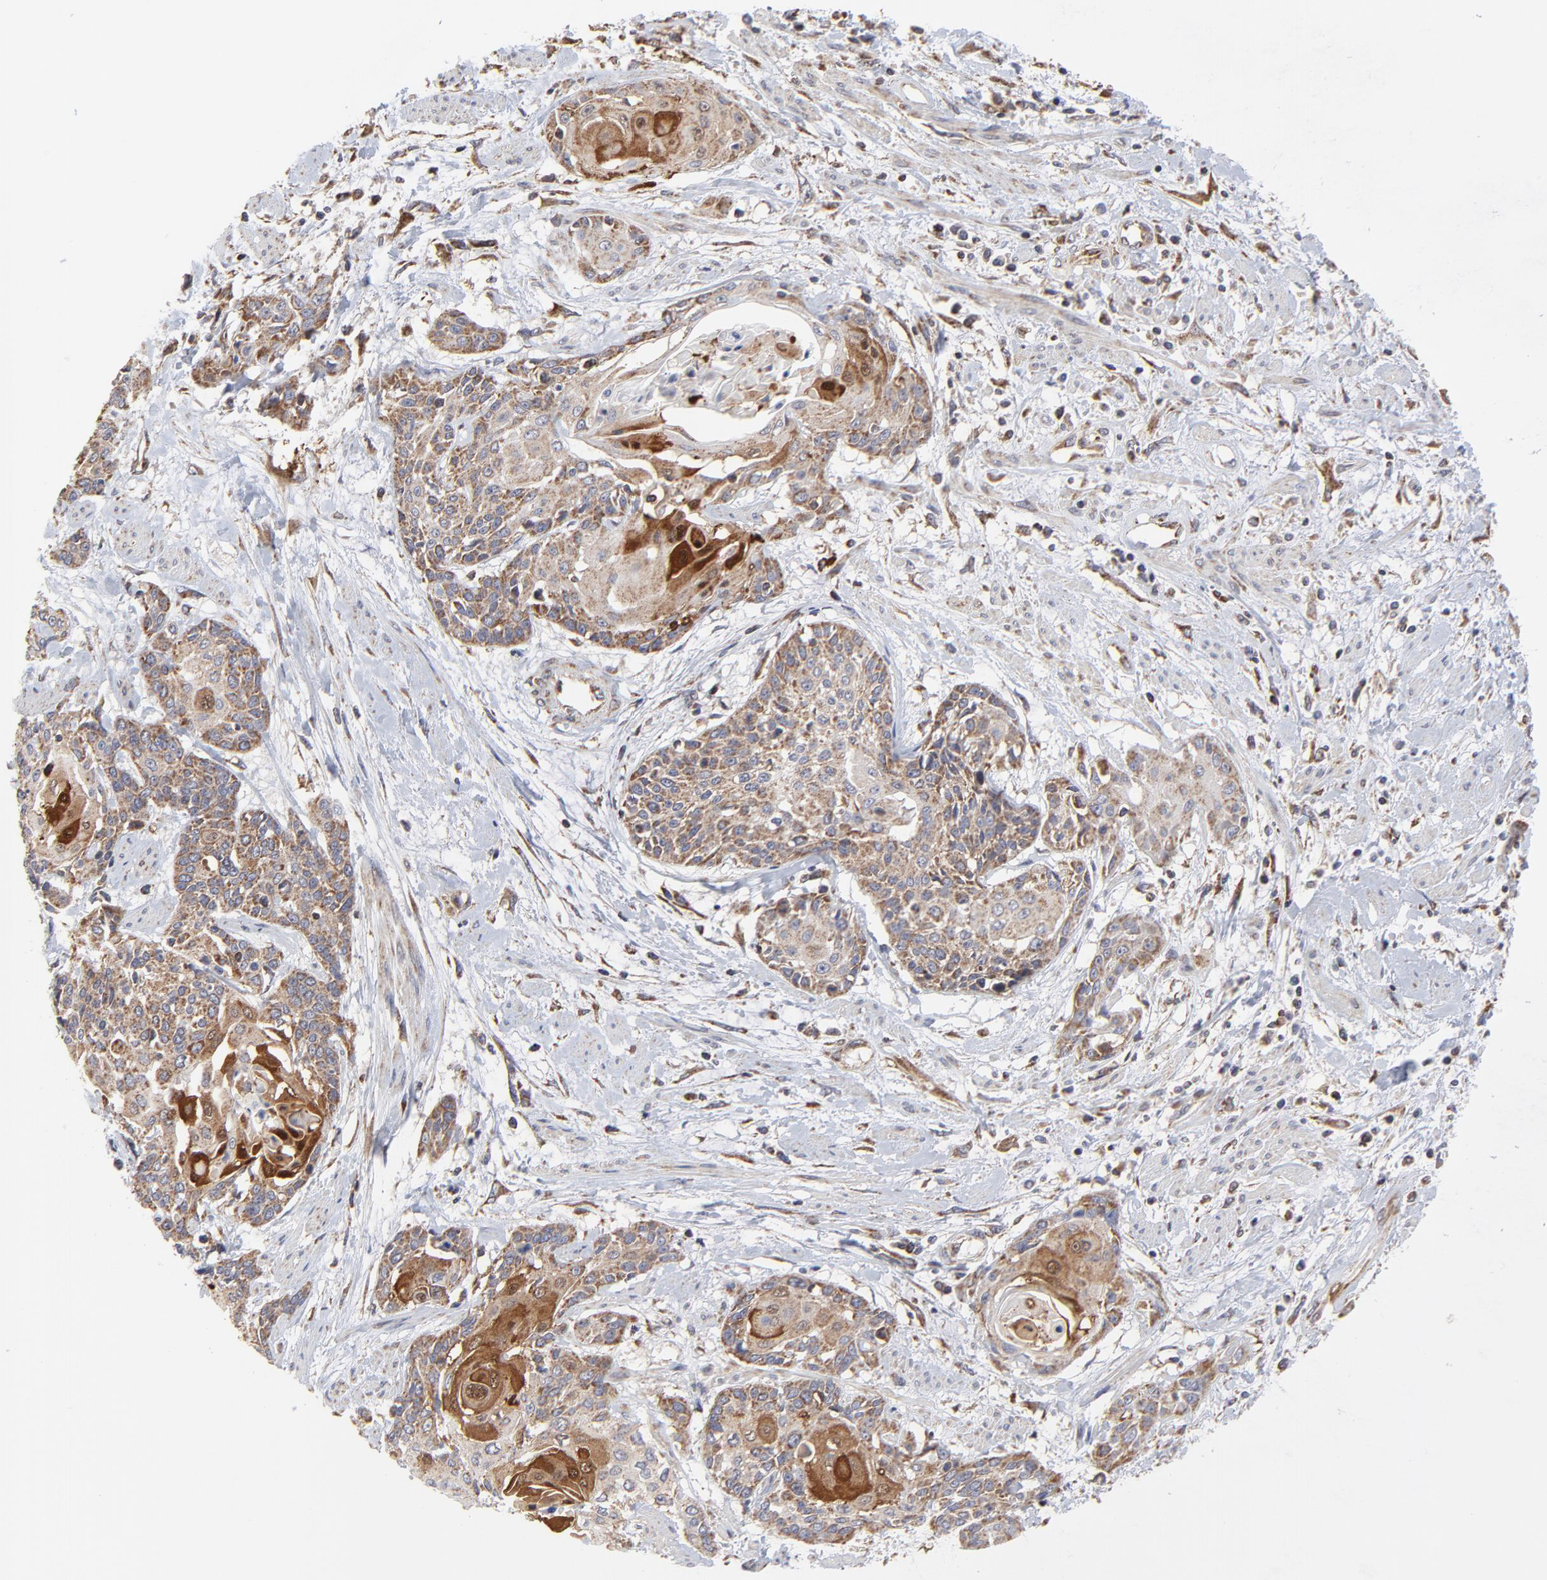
{"staining": {"intensity": "weak", "quantity": "<25%", "location": "cytoplasmic/membranous"}, "tissue": "cervical cancer", "cell_type": "Tumor cells", "image_type": "cancer", "snomed": [{"axis": "morphology", "description": "Squamous cell carcinoma, NOS"}, {"axis": "topography", "description": "Cervix"}], "caption": "Cervical squamous cell carcinoma stained for a protein using IHC demonstrates no positivity tumor cells.", "gene": "ZNF550", "patient": {"sex": "female", "age": 57}}